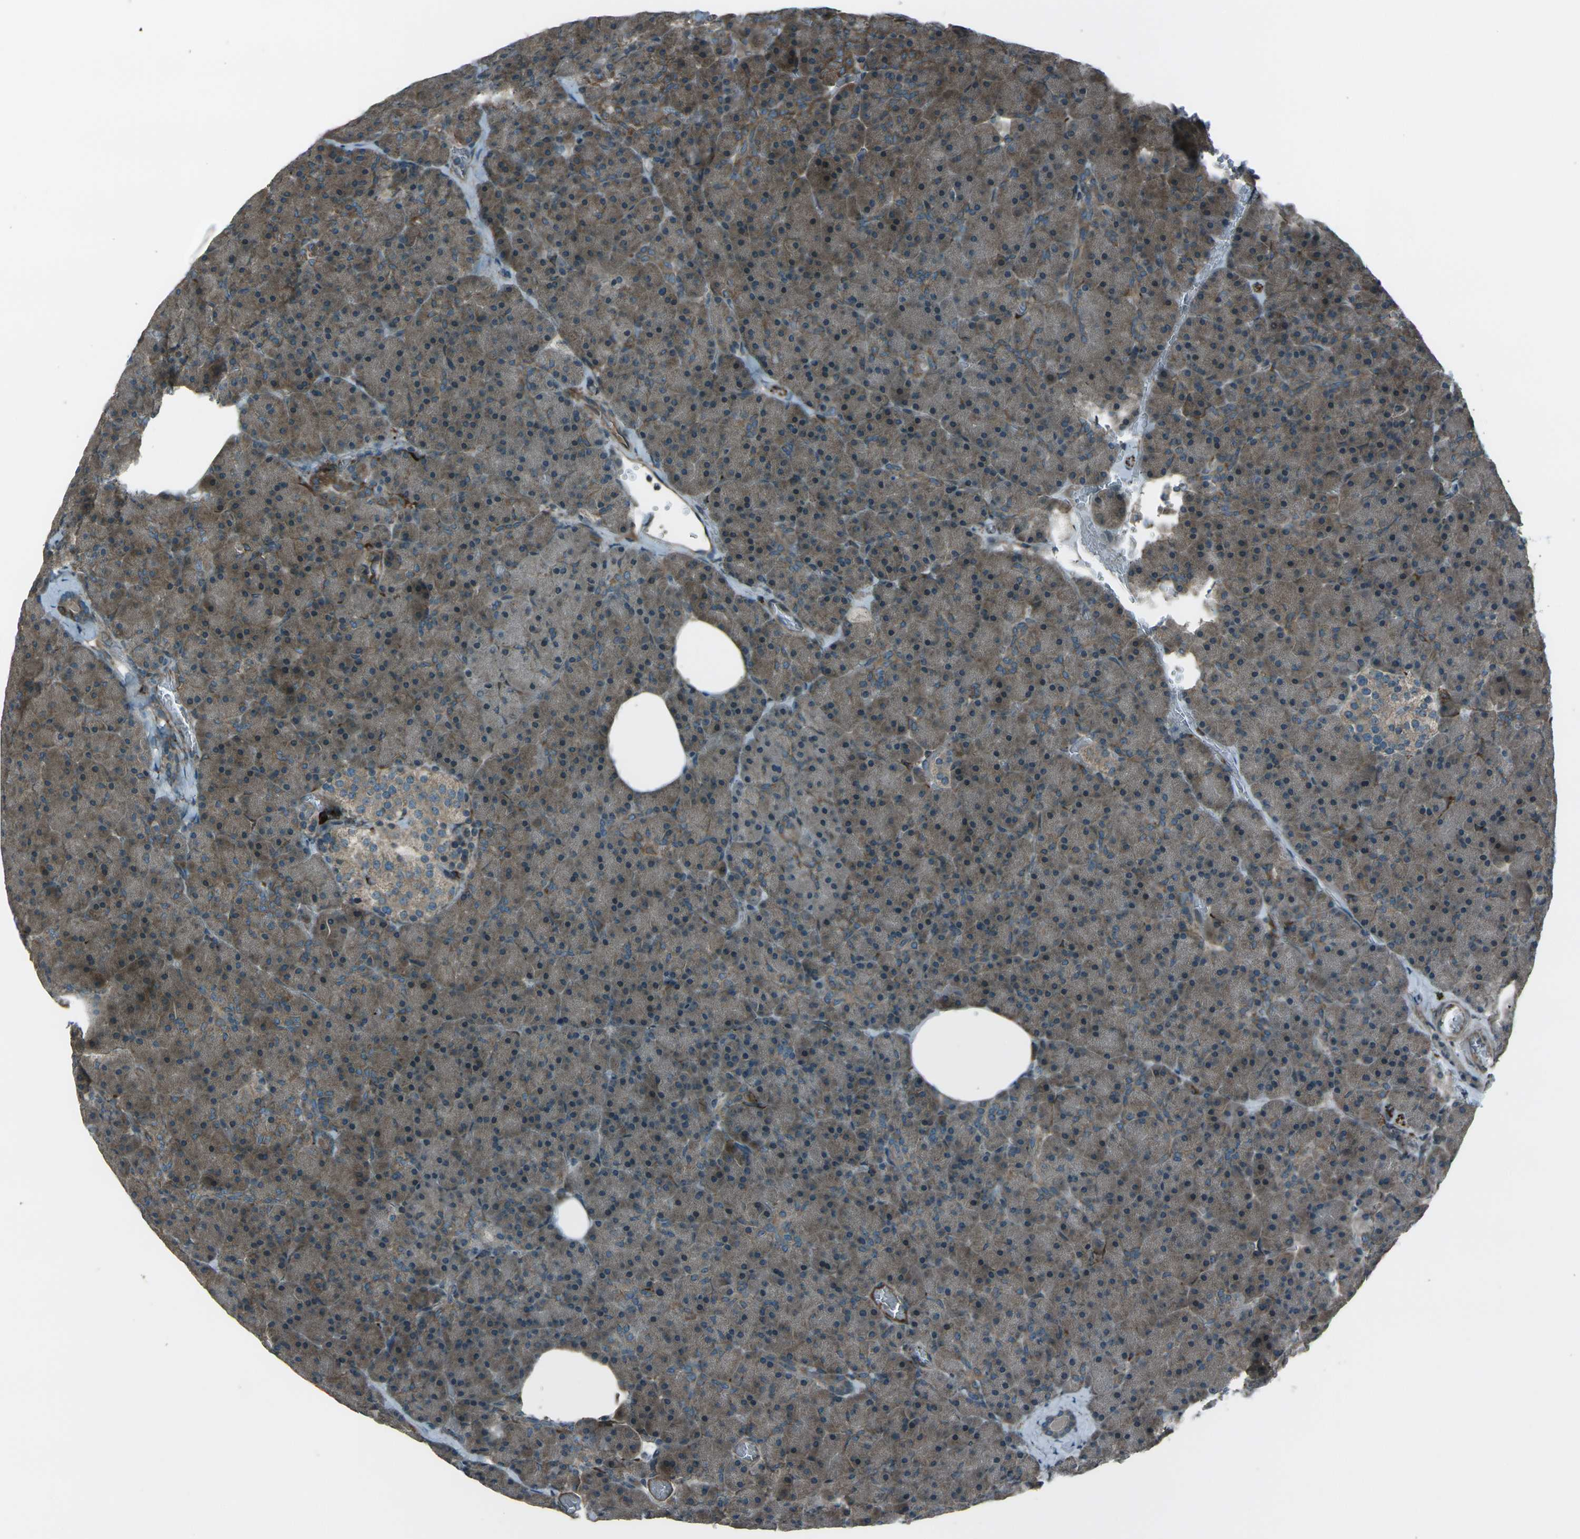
{"staining": {"intensity": "moderate", "quantity": ">75%", "location": "cytoplasmic/membranous"}, "tissue": "pancreas", "cell_type": "Exocrine glandular cells", "image_type": "normal", "snomed": [{"axis": "morphology", "description": "Normal tissue, NOS"}, {"axis": "topography", "description": "Pancreas"}], "caption": "A high-resolution image shows immunohistochemistry staining of benign pancreas, which exhibits moderate cytoplasmic/membranous positivity in about >75% of exocrine glandular cells.", "gene": "LSMEM1", "patient": {"sex": "female", "age": 35}}